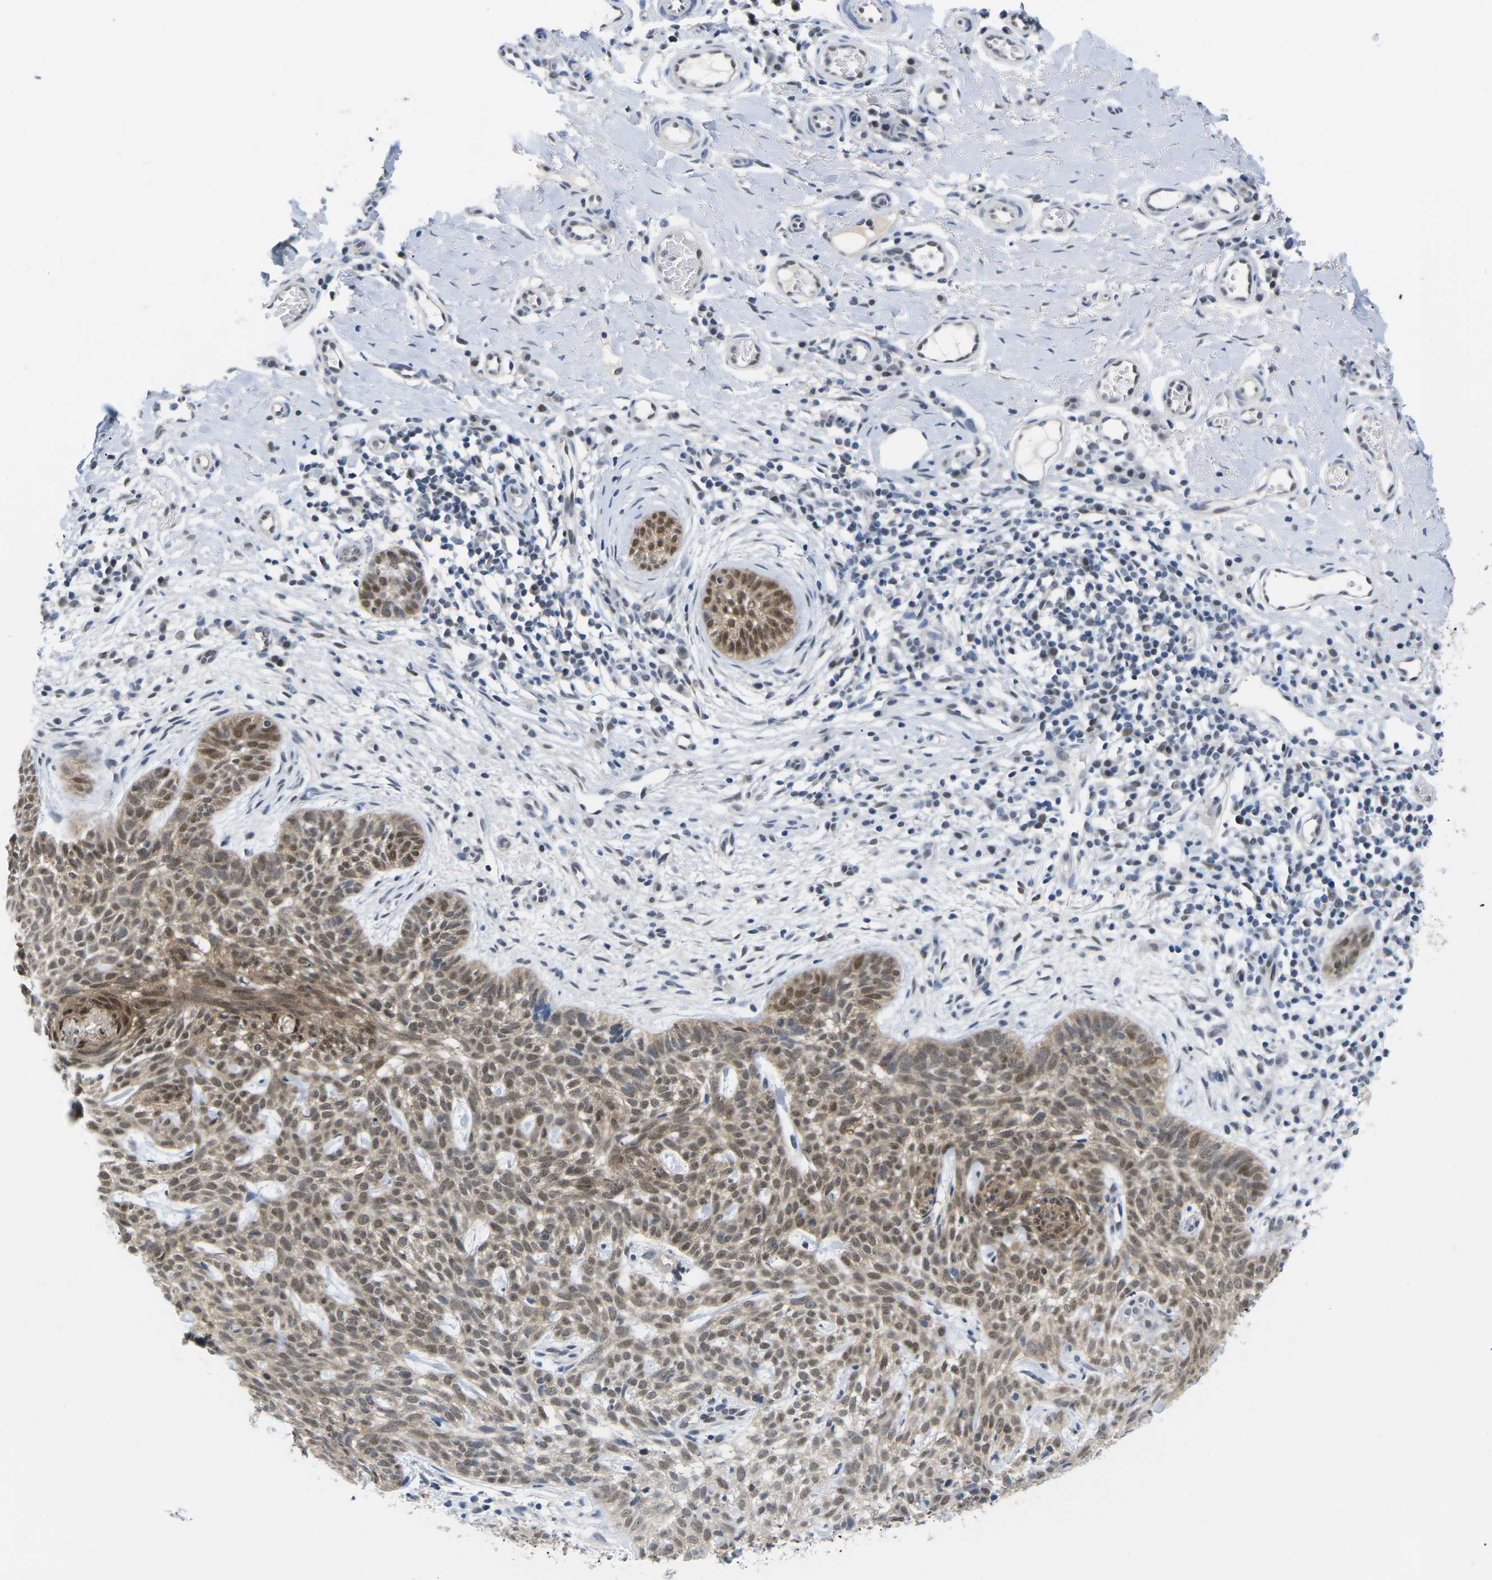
{"staining": {"intensity": "moderate", "quantity": ">75%", "location": "cytoplasmic/membranous,nuclear"}, "tissue": "skin cancer", "cell_type": "Tumor cells", "image_type": "cancer", "snomed": [{"axis": "morphology", "description": "Basal cell carcinoma"}, {"axis": "topography", "description": "Skin"}], "caption": "Skin basal cell carcinoma stained with immunohistochemistry (IHC) reveals moderate cytoplasmic/membranous and nuclear expression in approximately >75% of tumor cells.", "gene": "UBA7", "patient": {"sex": "female", "age": 59}}